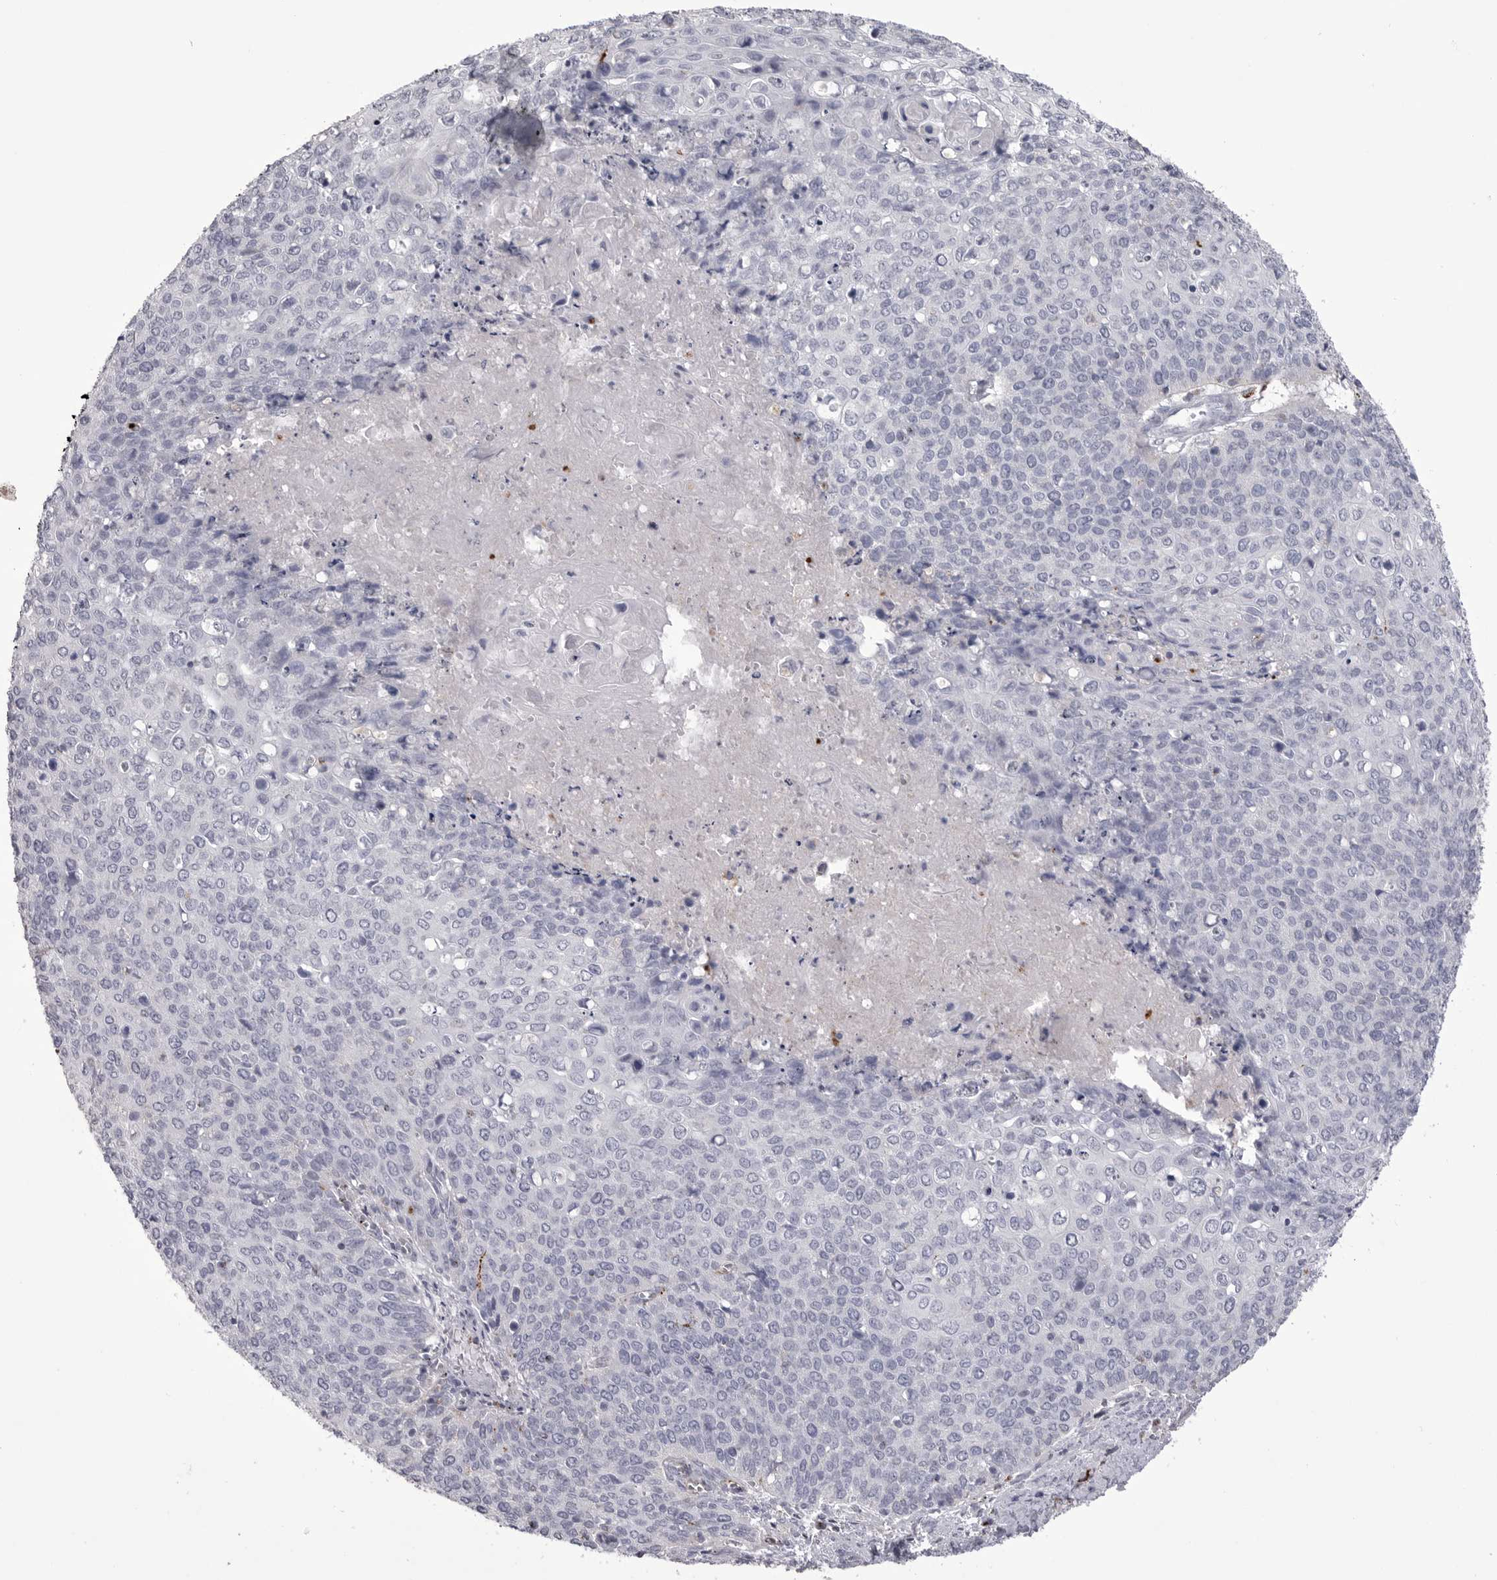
{"staining": {"intensity": "negative", "quantity": "none", "location": "none"}, "tissue": "cervical cancer", "cell_type": "Tumor cells", "image_type": "cancer", "snomed": [{"axis": "morphology", "description": "Squamous cell carcinoma, NOS"}, {"axis": "topography", "description": "Cervix"}], "caption": "A micrograph of human cervical squamous cell carcinoma is negative for staining in tumor cells. (Brightfield microscopy of DAB (3,3'-diaminobenzidine) IHC at high magnification).", "gene": "PSPN", "patient": {"sex": "female", "age": 39}}